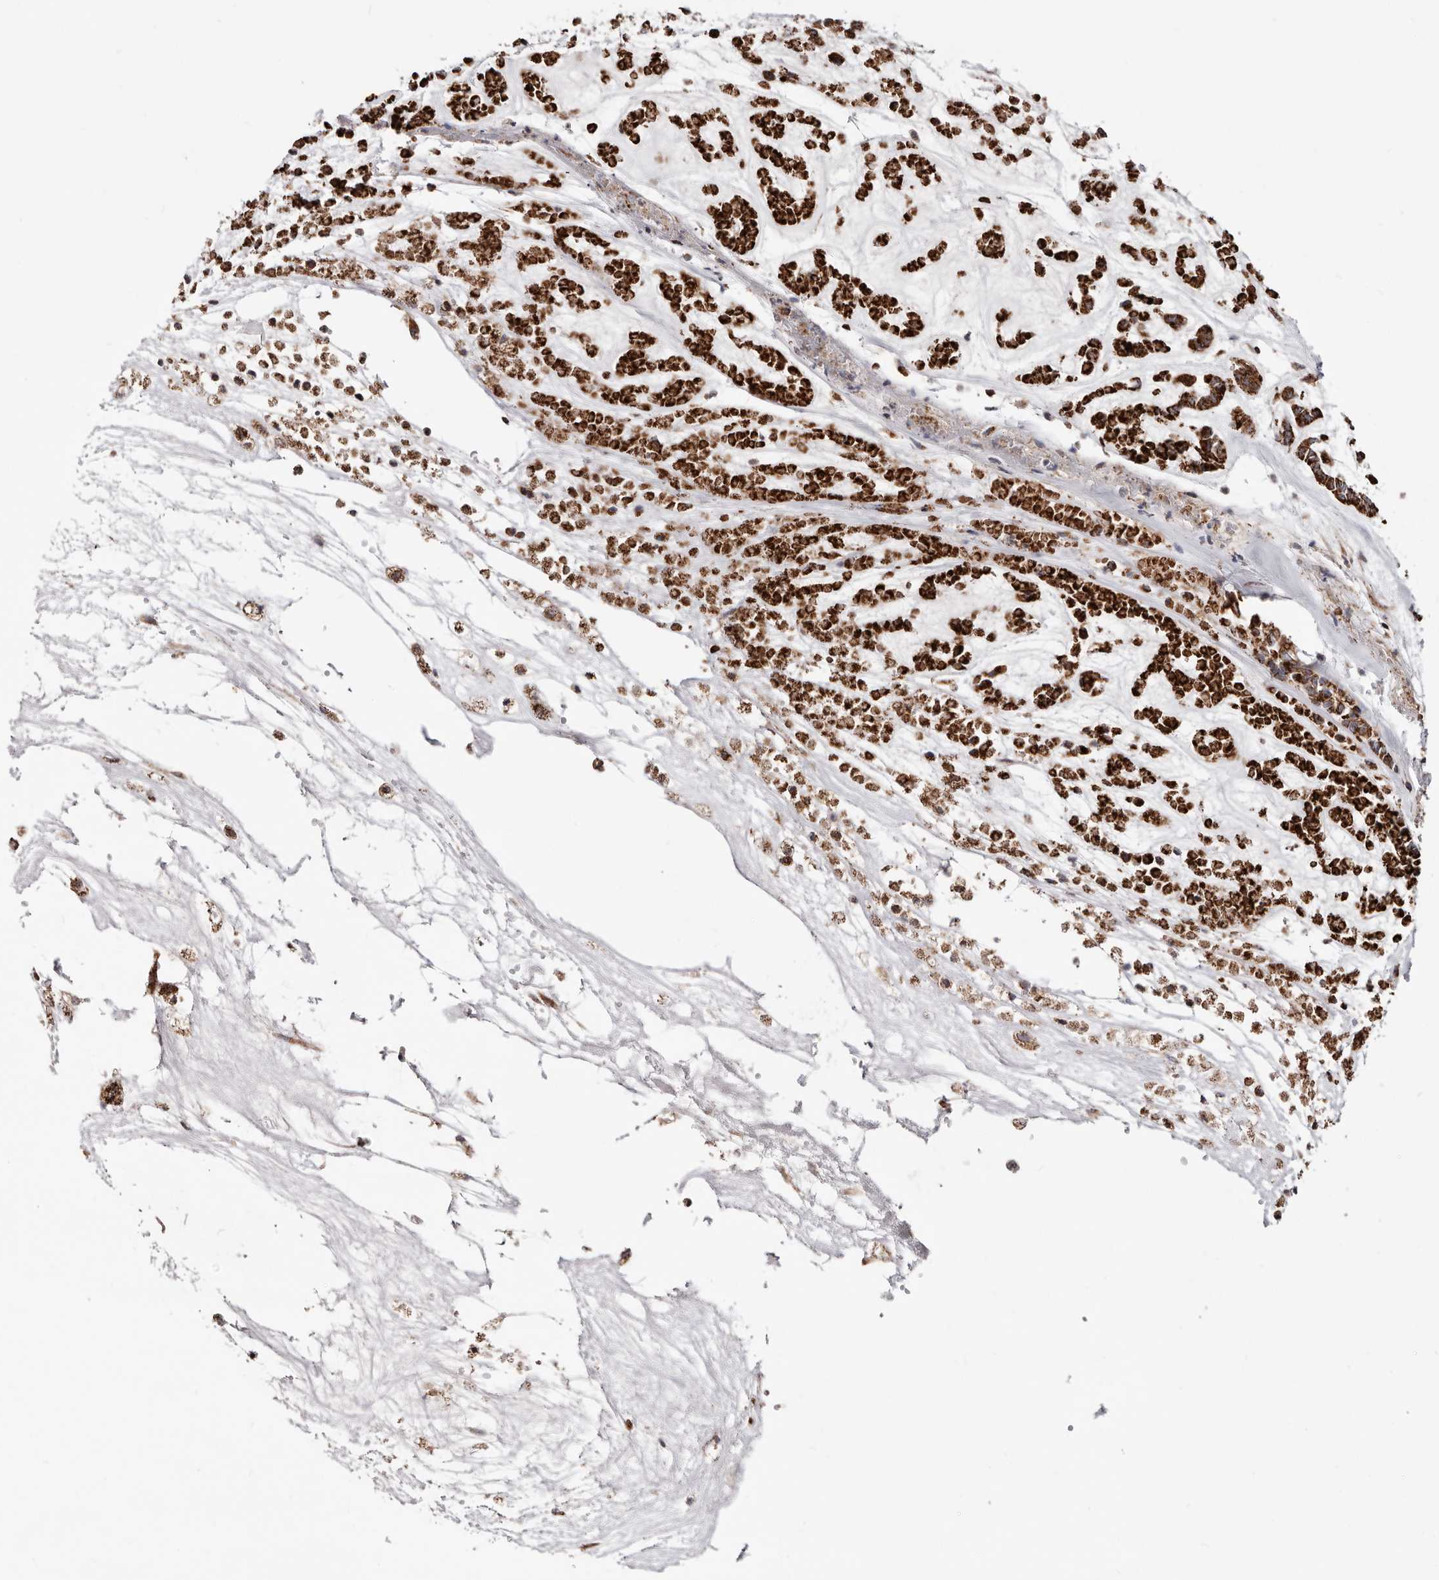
{"staining": {"intensity": "strong", "quantity": ">75%", "location": "cytoplasmic/membranous"}, "tissue": "head and neck cancer", "cell_type": "Tumor cells", "image_type": "cancer", "snomed": [{"axis": "morphology", "description": "Adenocarcinoma, NOS"}, {"axis": "morphology", "description": "Adenoma, NOS"}, {"axis": "topography", "description": "Head-Neck"}], "caption": "Tumor cells exhibit high levels of strong cytoplasmic/membranous staining in about >75% of cells in human head and neck adenocarcinoma. (Stains: DAB (3,3'-diaminobenzidine) in brown, nuclei in blue, Microscopy: brightfield microscopy at high magnification).", "gene": "PRKACB", "patient": {"sex": "female", "age": 55}}